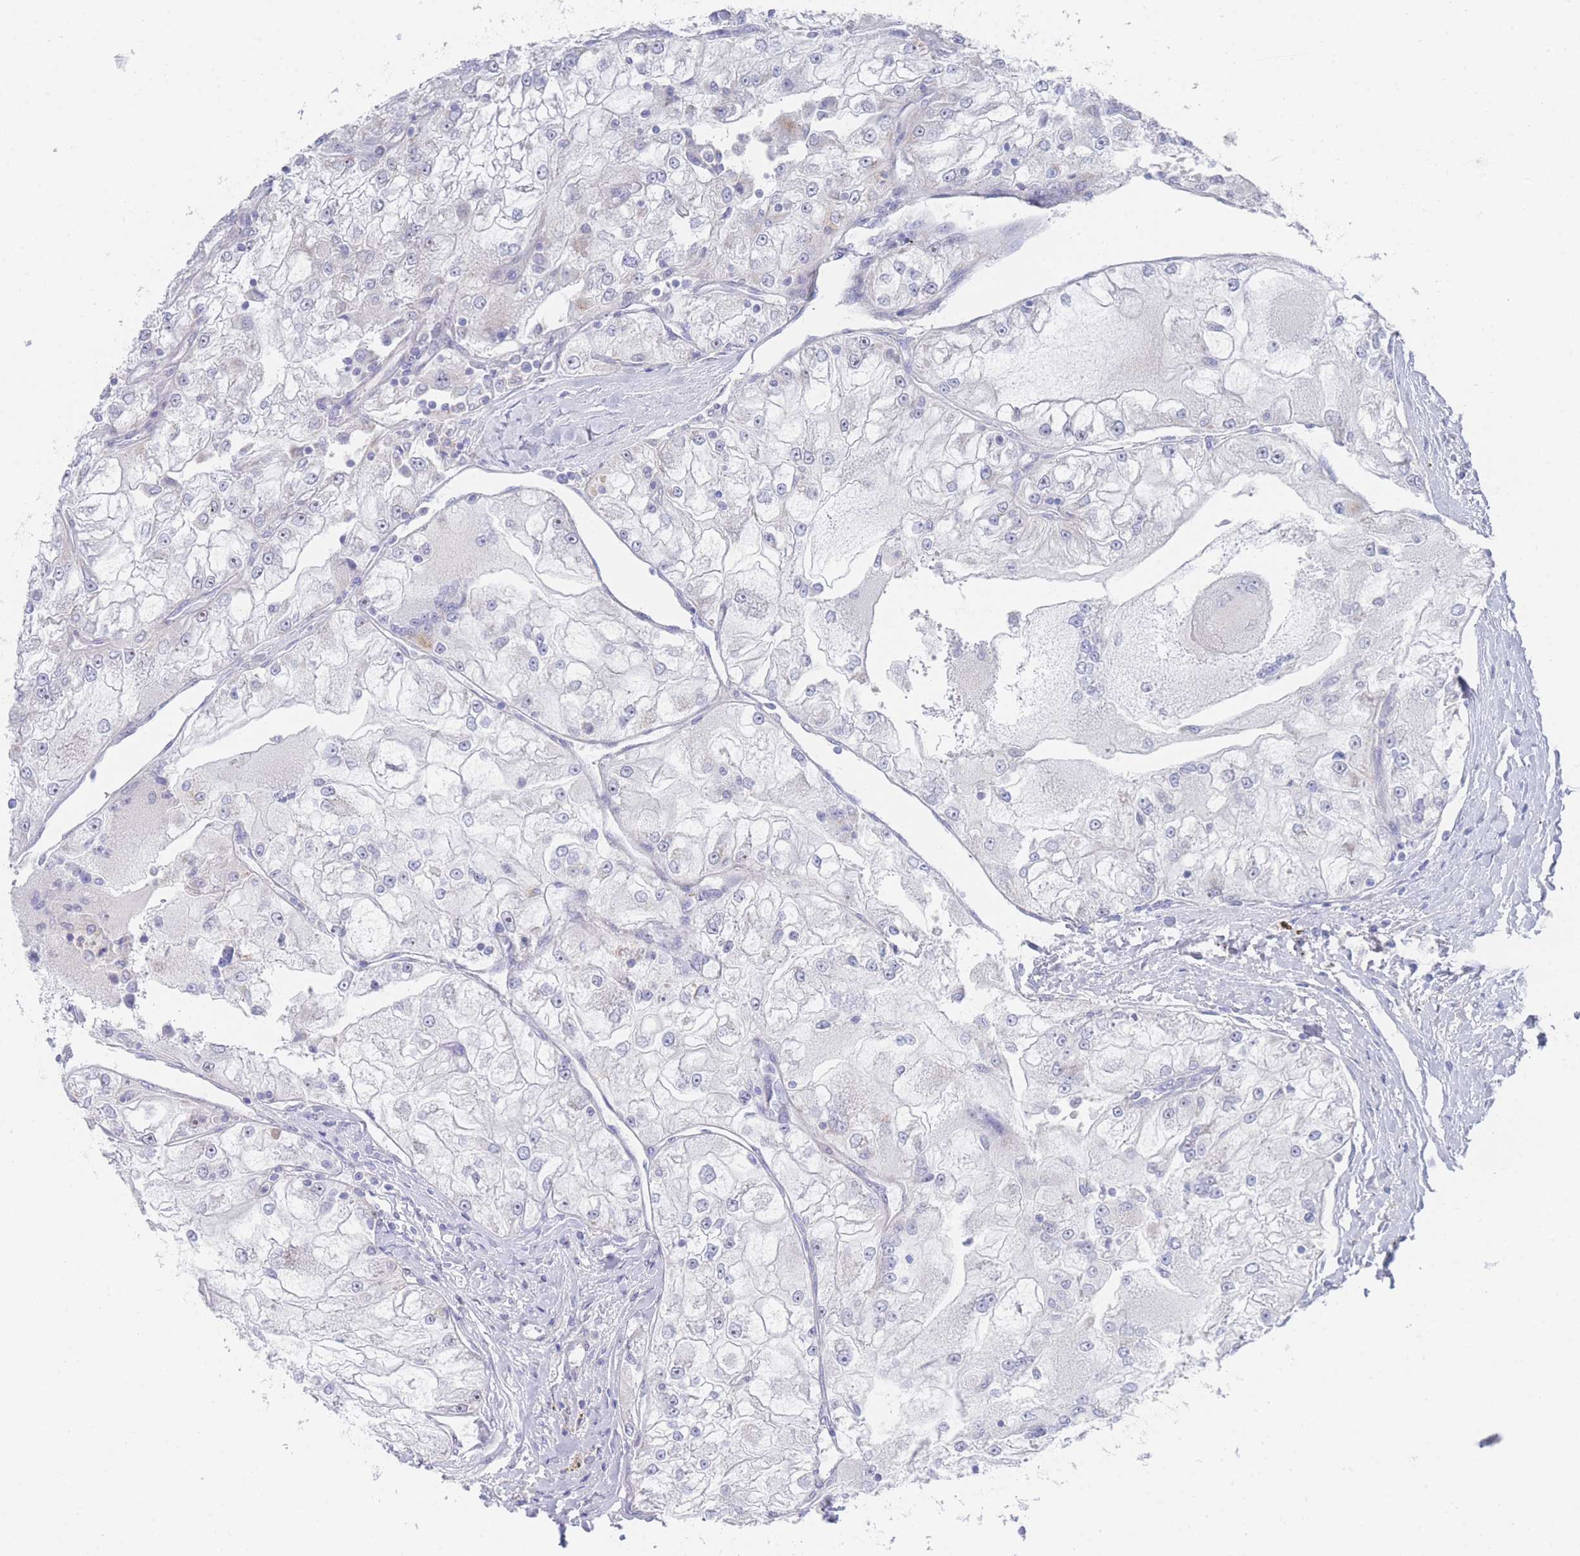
{"staining": {"intensity": "negative", "quantity": "none", "location": "none"}, "tissue": "renal cancer", "cell_type": "Tumor cells", "image_type": "cancer", "snomed": [{"axis": "morphology", "description": "Adenocarcinoma, NOS"}, {"axis": "topography", "description": "Kidney"}], "caption": "DAB (3,3'-diaminobenzidine) immunohistochemical staining of renal cancer (adenocarcinoma) displays no significant positivity in tumor cells.", "gene": "ZNF142", "patient": {"sex": "female", "age": 72}}